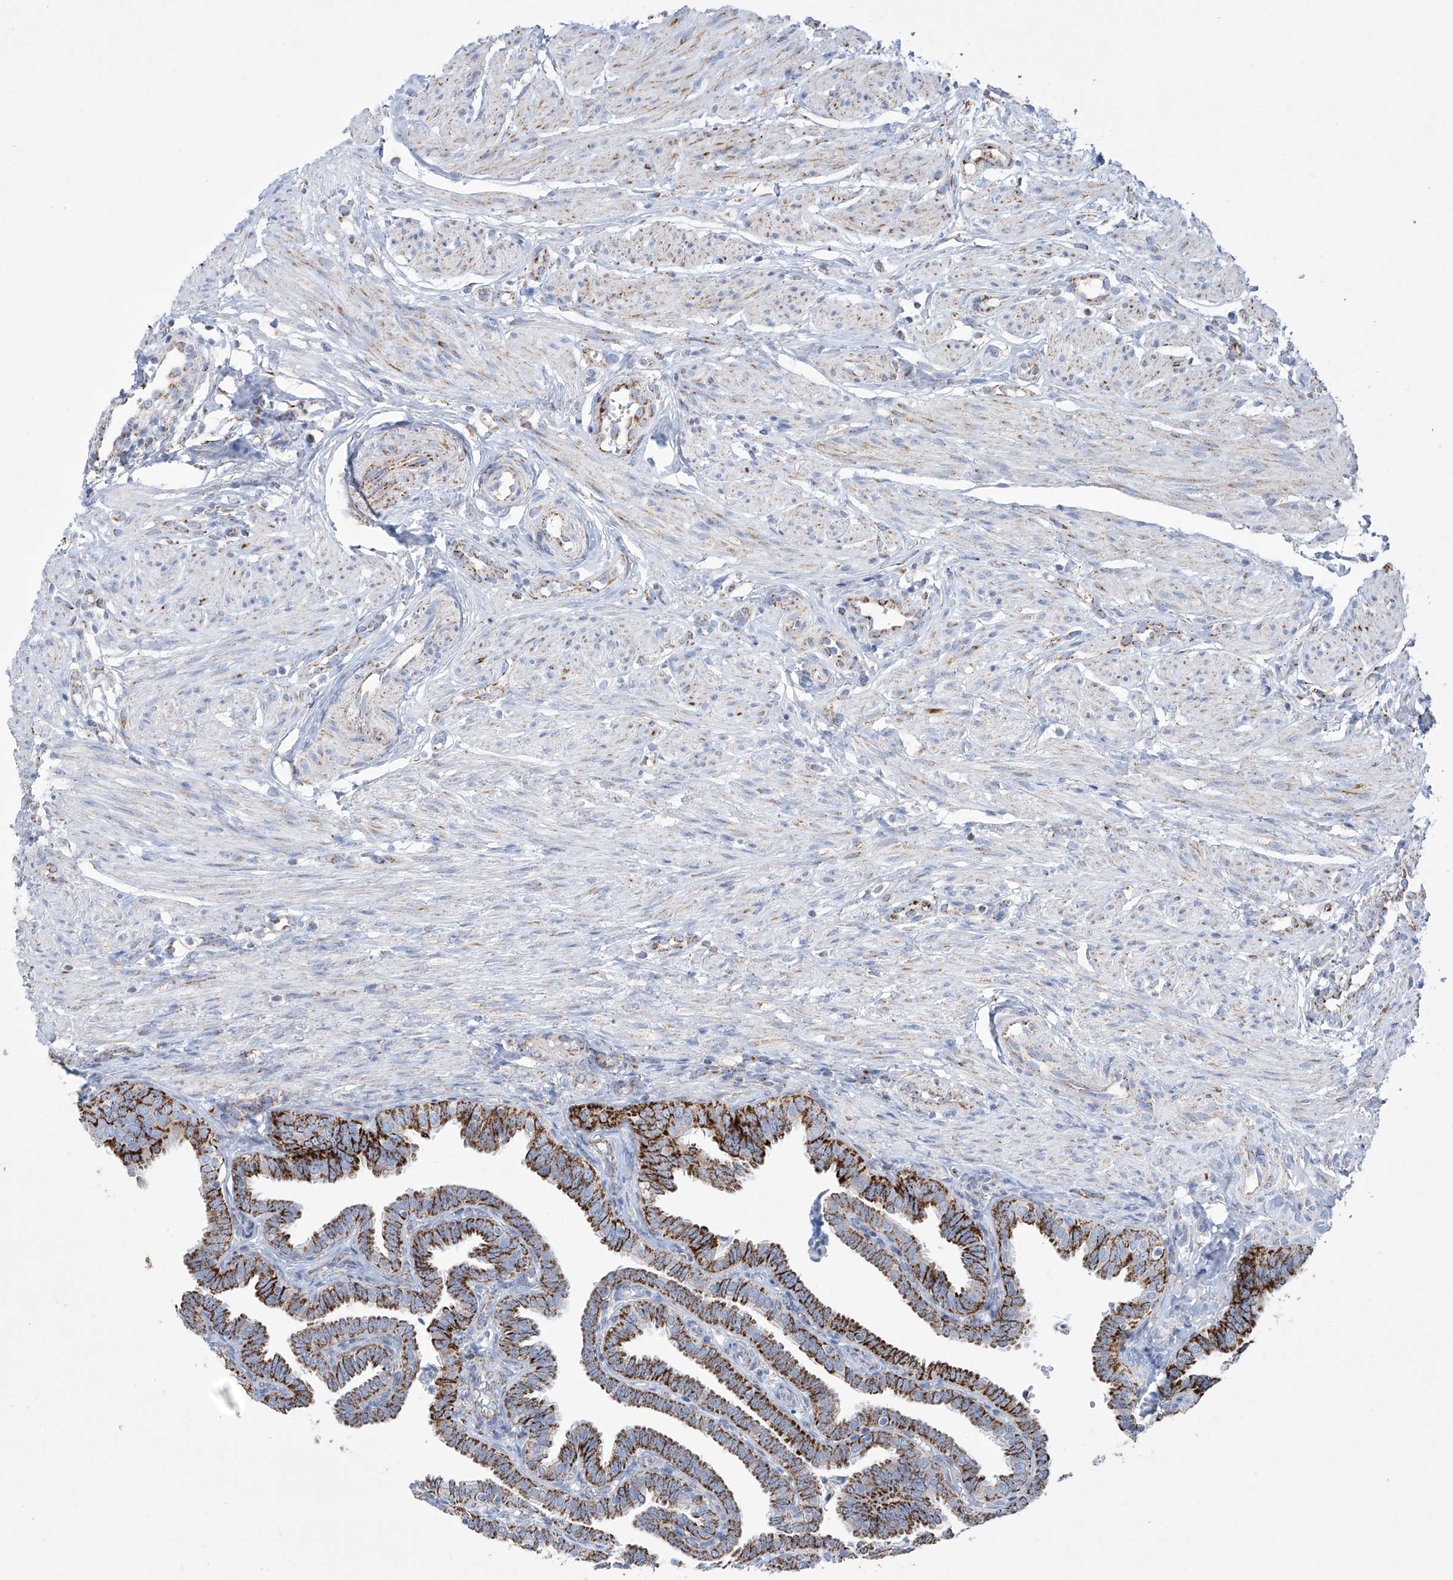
{"staining": {"intensity": "strong", "quantity": ">75%", "location": "cytoplasmic/membranous"}, "tissue": "fallopian tube", "cell_type": "Glandular cells", "image_type": "normal", "snomed": [{"axis": "morphology", "description": "Normal tissue, NOS"}, {"axis": "topography", "description": "Fallopian tube"}], "caption": "Immunohistochemical staining of normal human fallopian tube demonstrates strong cytoplasmic/membranous protein staining in approximately >75% of glandular cells. The protein of interest is stained brown, and the nuclei are stained in blue (DAB (3,3'-diaminobenzidine) IHC with brightfield microscopy, high magnification).", "gene": "ALDH6A1", "patient": {"sex": "female", "age": 39}}